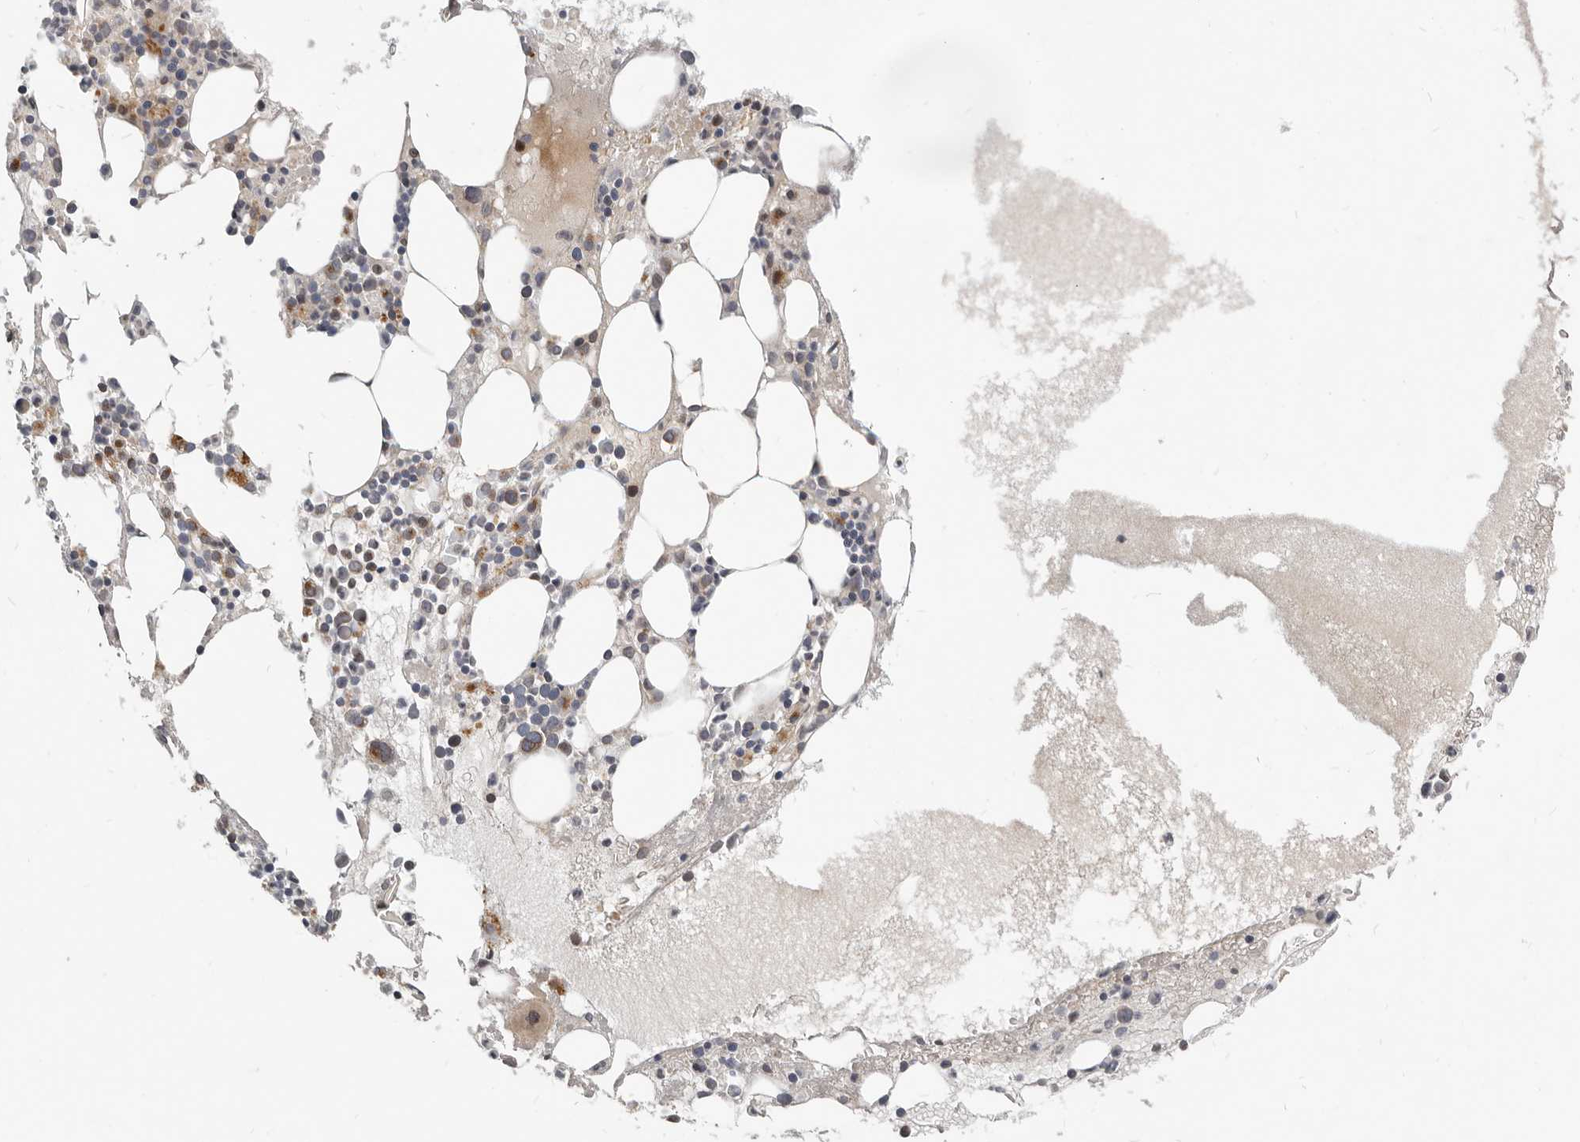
{"staining": {"intensity": "strong", "quantity": "<25%", "location": "cytoplasmic/membranous"}, "tissue": "bone marrow", "cell_type": "Hematopoietic cells", "image_type": "normal", "snomed": [{"axis": "morphology", "description": "Normal tissue, NOS"}, {"axis": "topography", "description": "Bone marrow"}], "caption": "Immunohistochemistry (IHC) micrograph of benign bone marrow: bone marrow stained using immunohistochemistry reveals medium levels of strong protein expression localized specifically in the cytoplasmic/membranous of hematopoietic cells, appearing as a cytoplasmic/membranous brown color.", "gene": "NPY4R2", "patient": {"sex": "female", "age": 52}}